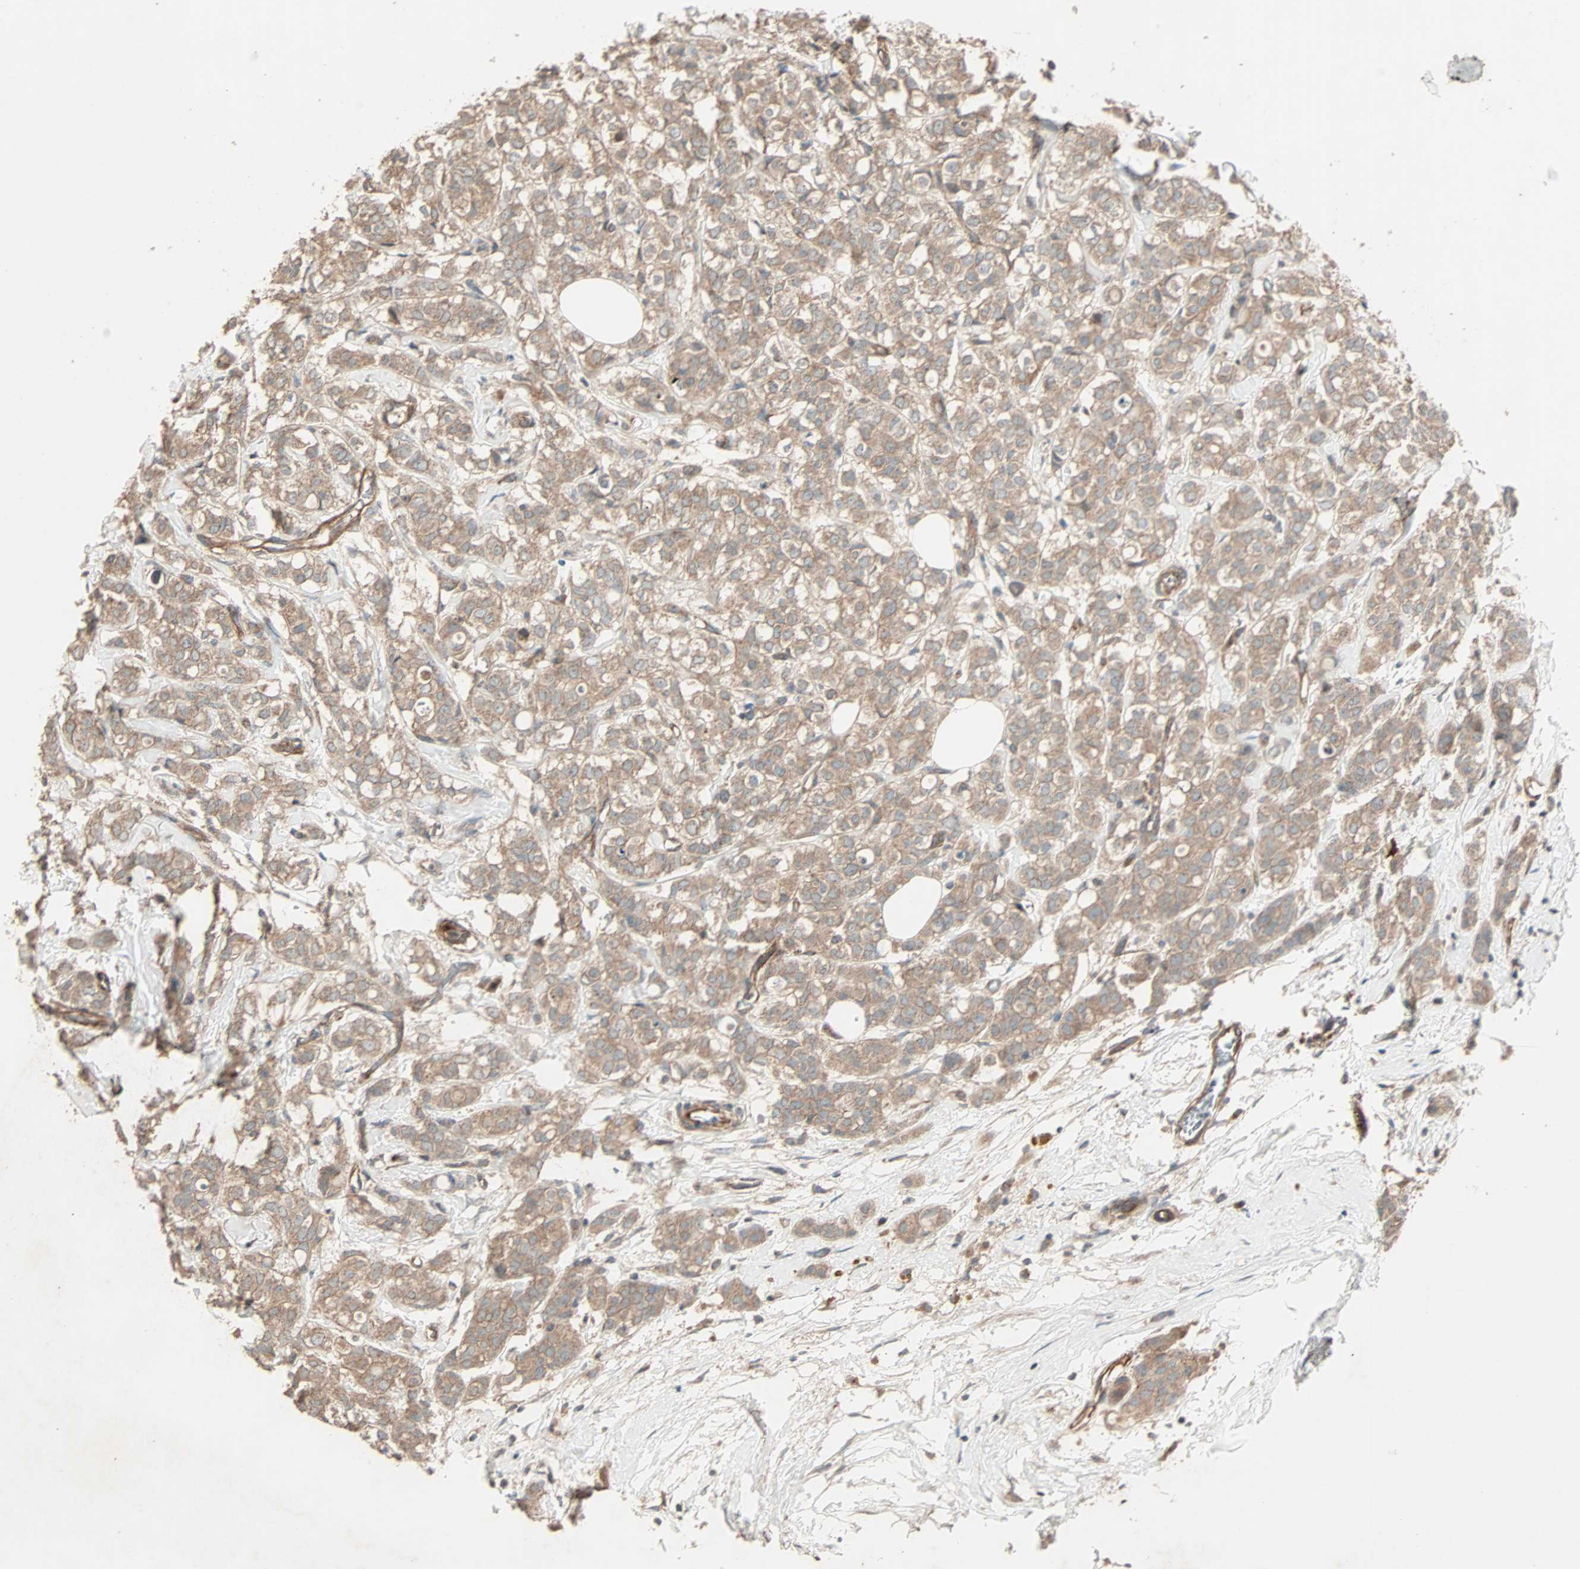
{"staining": {"intensity": "moderate", "quantity": ">75%", "location": "cytoplasmic/membranous"}, "tissue": "breast cancer", "cell_type": "Tumor cells", "image_type": "cancer", "snomed": [{"axis": "morphology", "description": "Lobular carcinoma"}, {"axis": "topography", "description": "Breast"}], "caption": "DAB immunohistochemical staining of breast cancer displays moderate cytoplasmic/membranous protein staining in approximately >75% of tumor cells.", "gene": "GCK", "patient": {"sex": "female", "age": 60}}